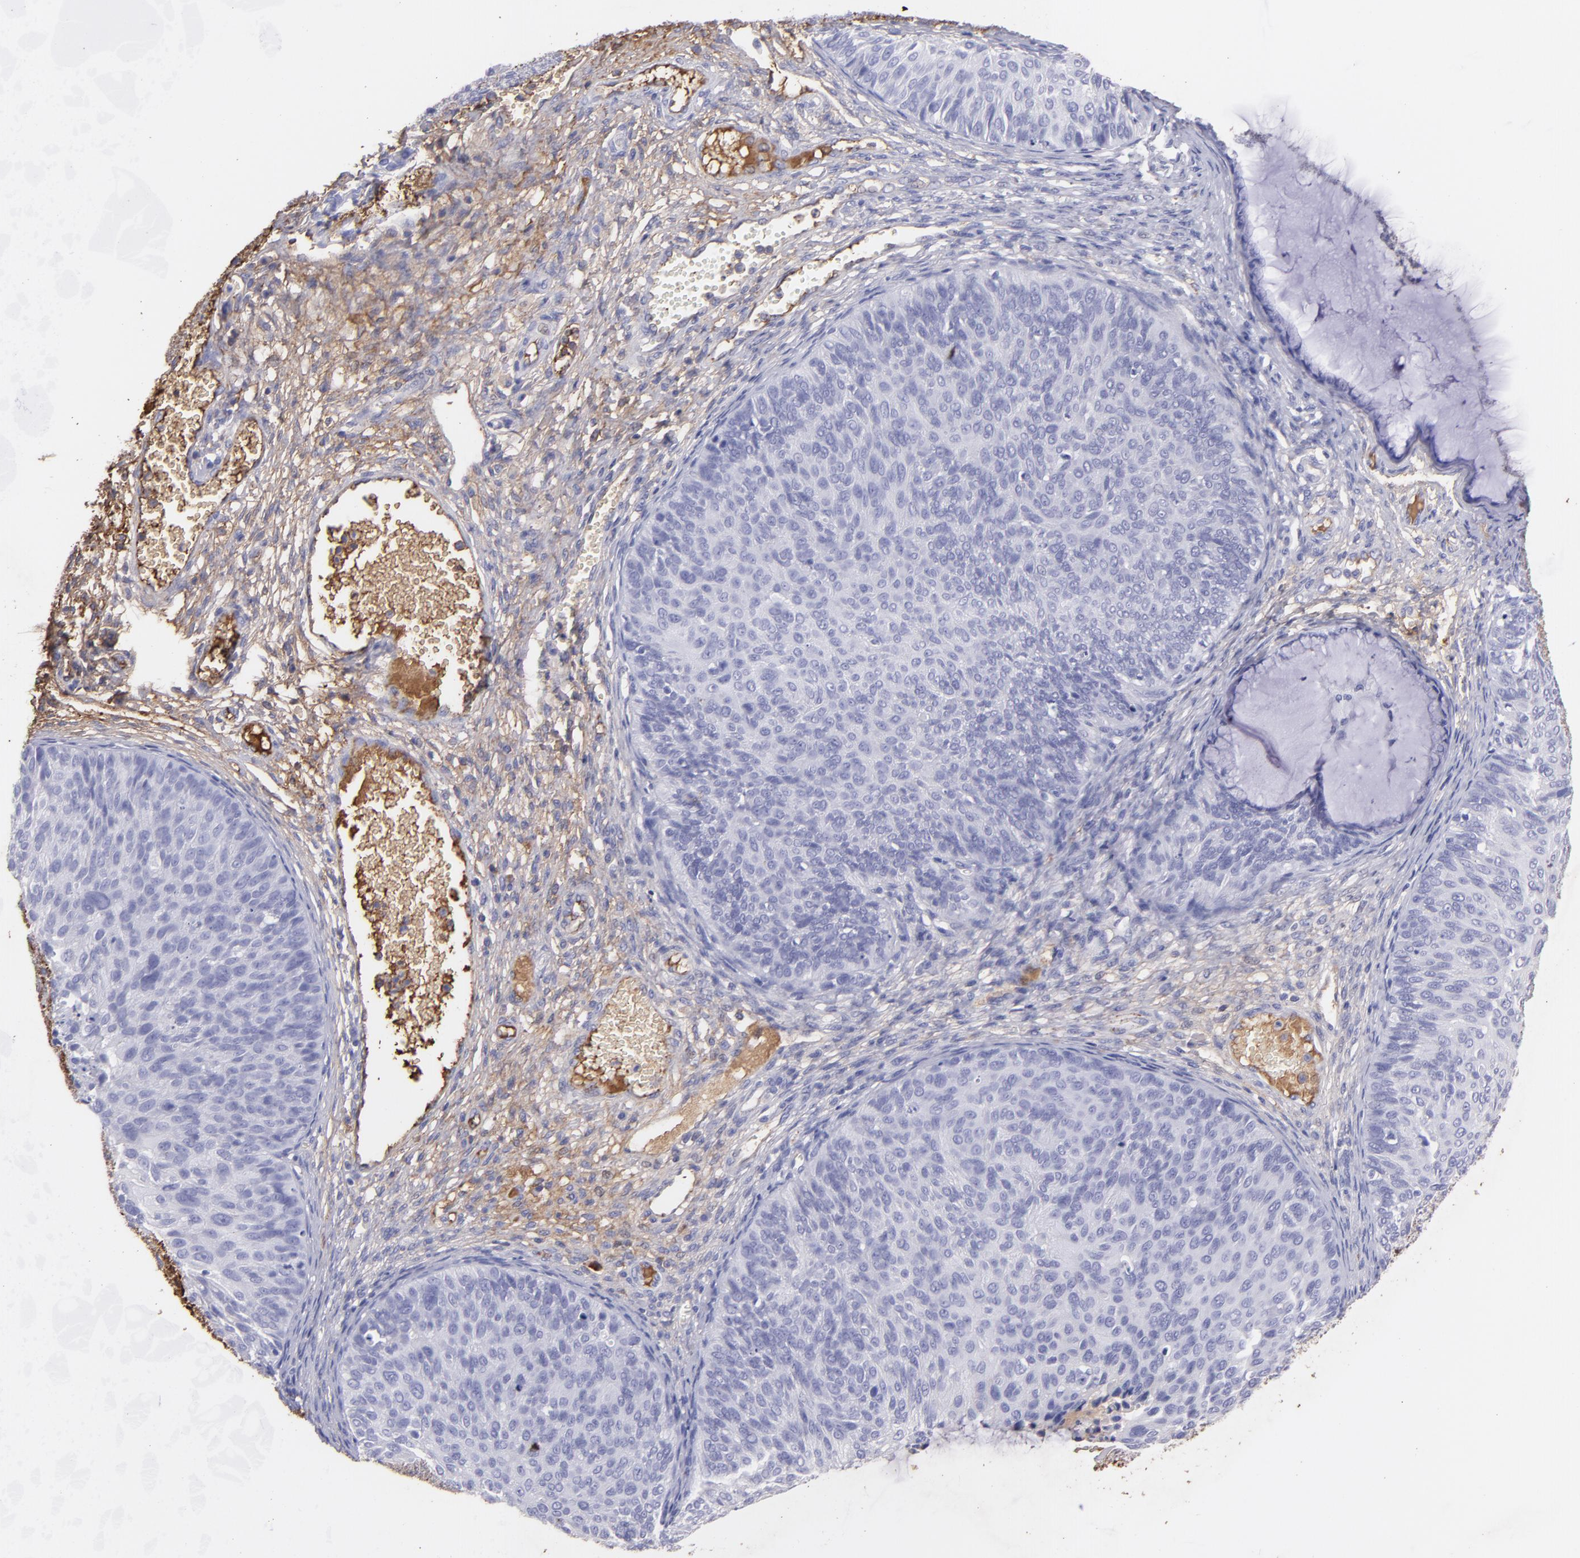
{"staining": {"intensity": "negative", "quantity": "none", "location": "none"}, "tissue": "cervical cancer", "cell_type": "Tumor cells", "image_type": "cancer", "snomed": [{"axis": "morphology", "description": "Squamous cell carcinoma, NOS"}, {"axis": "topography", "description": "Cervix"}], "caption": "A high-resolution micrograph shows immunohistochemistry (IHC) staining of squamous cell carcinoma (cervical), which shows no significant staining in tumor cells.", "gene": "FGB", "patient": {"sex": "female", "age": 36}}